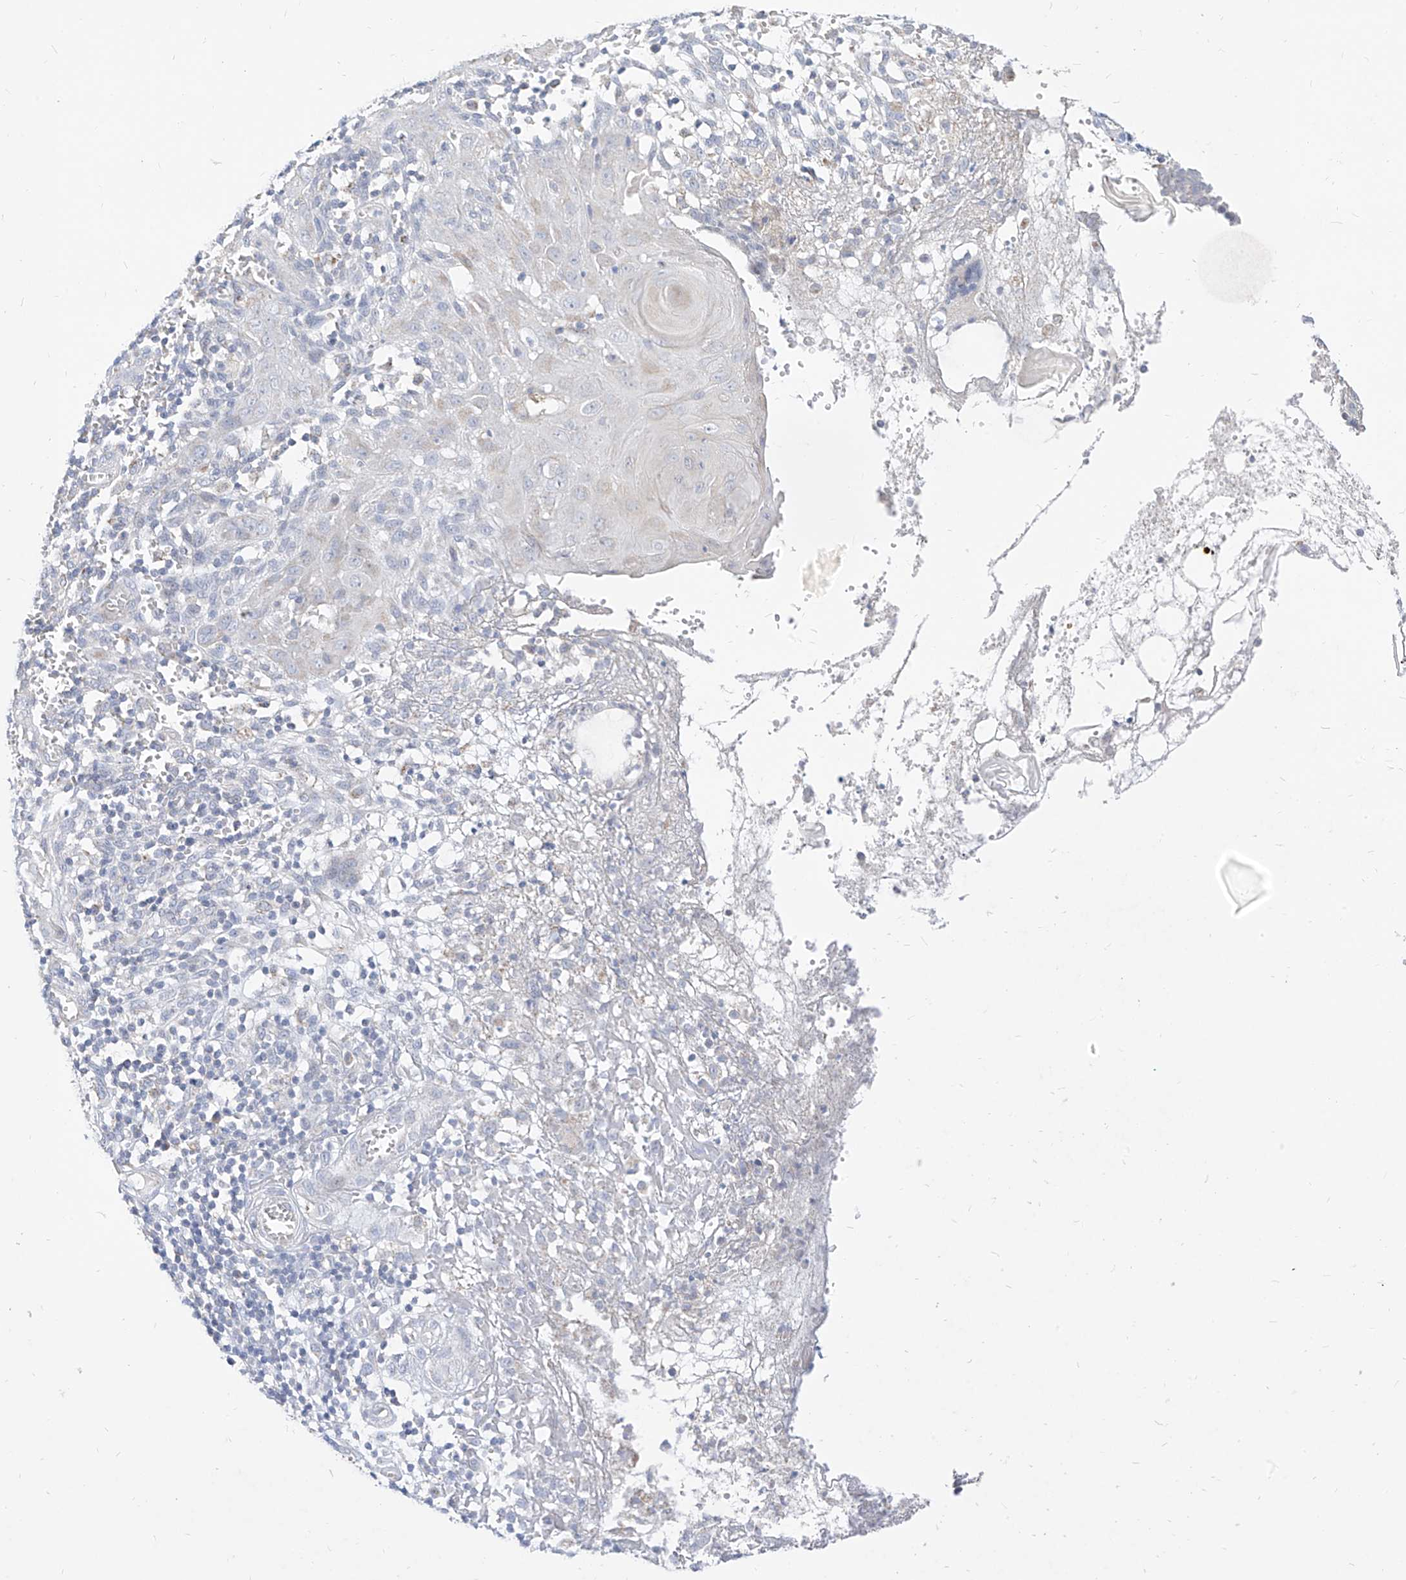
{"staining": {"intensity": "negative", "quantity": "none", "location": "none"}, "tissue": "skin cancer", "cell_type": "Tumor cells", "image_type": "cancer", "snomed": [{"axis": "morphology", "description": "Basal cell carcinoma"}, {"axis": "topography", "description": "Skin"}], "caption": "DAB immunohistochemical staining of basal cell carcinoma (skin) displays no significant positivity in tumor cells.", "gene": "RASA2", "patient": {"sex": "female", "age": 64}}